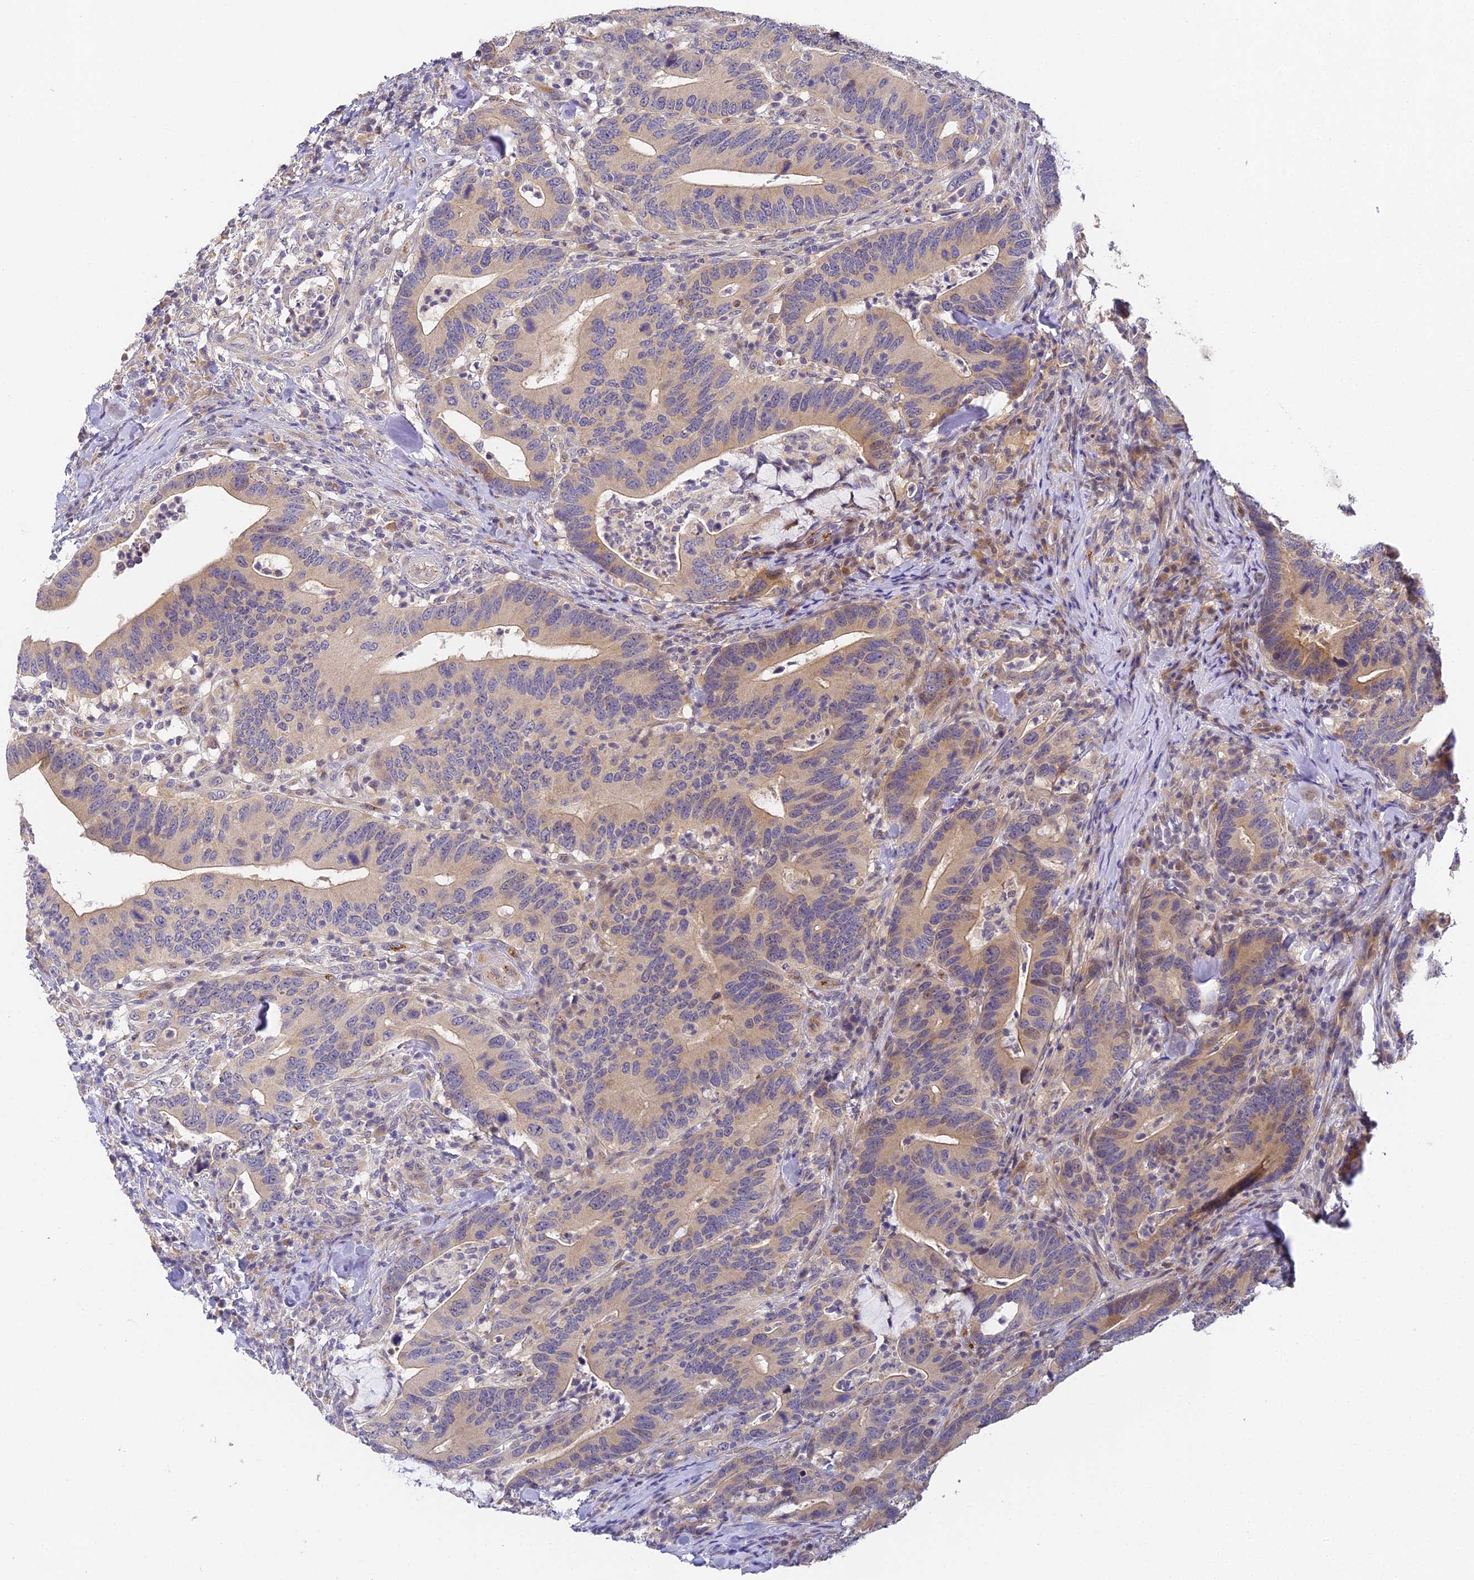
{"staining": {"intensity": "moderate", "quantity": "25%-75%", "location": "cytoplasmic/membranous"}, "tissue": "colorectal cancer", "cell_type": "Tumor cells", "image_type": "cancer", "snomed": [{"axis": "morphology", "description": "Adenocarcinoma, NOS"}, {"axis": "topography", "description": "Colon"}], "caption": "Immunohistochemistry (IHC) (DAB) staining of human colorectal cancer shows moderate cytoplasmic/membranous protein expression in about 25%-75% of tumor cells.", "gene": "DNAAF10", "patient": {"sex": "female", "age": 66}}